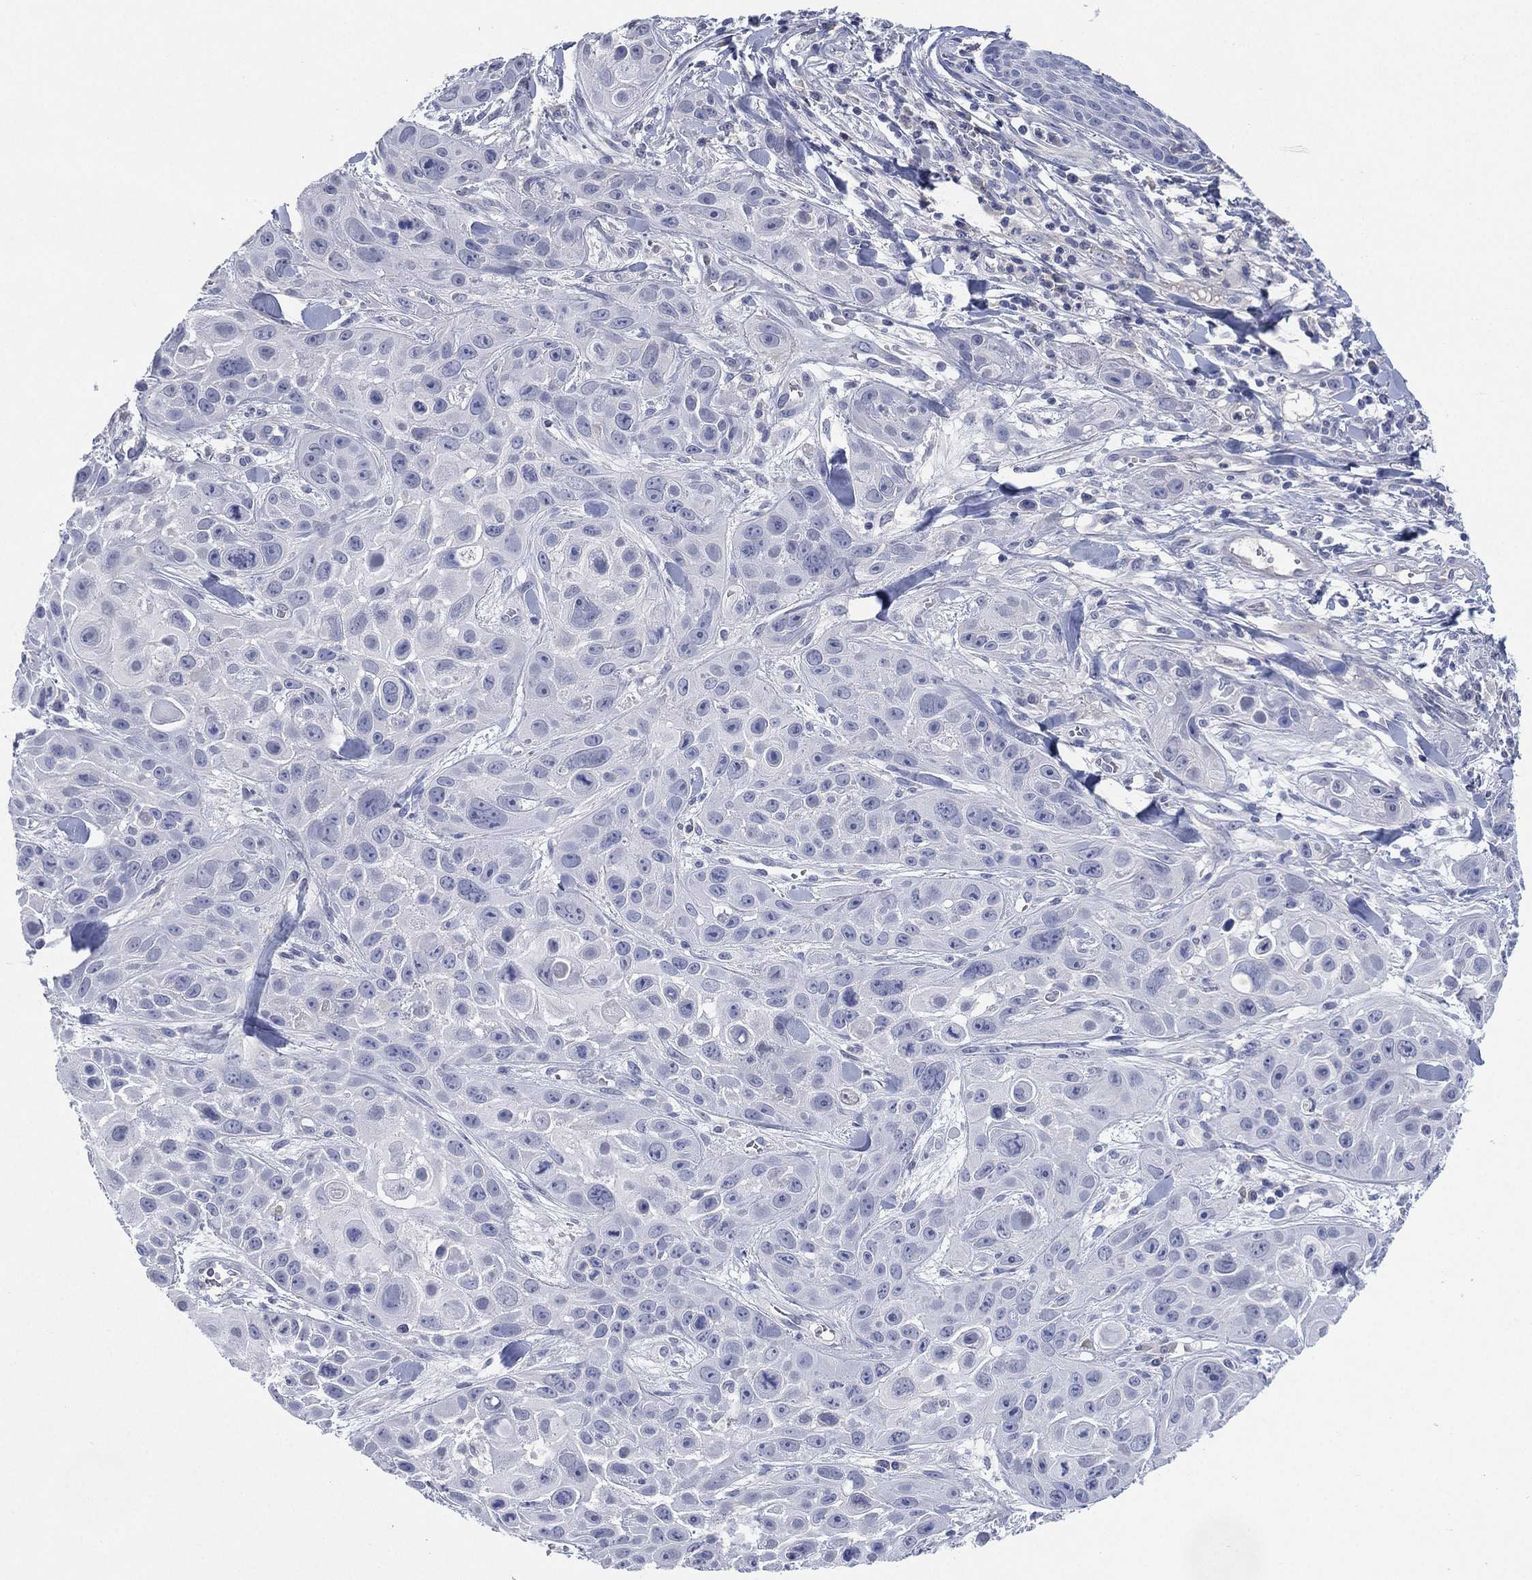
{"staining": {"intensity": "negative", "quantity": "none", "location": "none"}, "tissue": "skin cancer", "cell_type": "Tumor cells", "image_type": "cancer", "snomed": [{"axis": "morphology", "description": "Squamous cell carcinoma, NOS"}, {"axis": "topography", "description": "Skin"}, {"axis": "topography", "description": "Anal"}], "caption": "Skin cancer was stained to show a protein in brown. There is no significant positivity in tumor cells. (Immunohistochemistry, brightfield microscopy, high magnification).", "gene": "KRT35", "patient": {"sex": "female", "age": 75}}